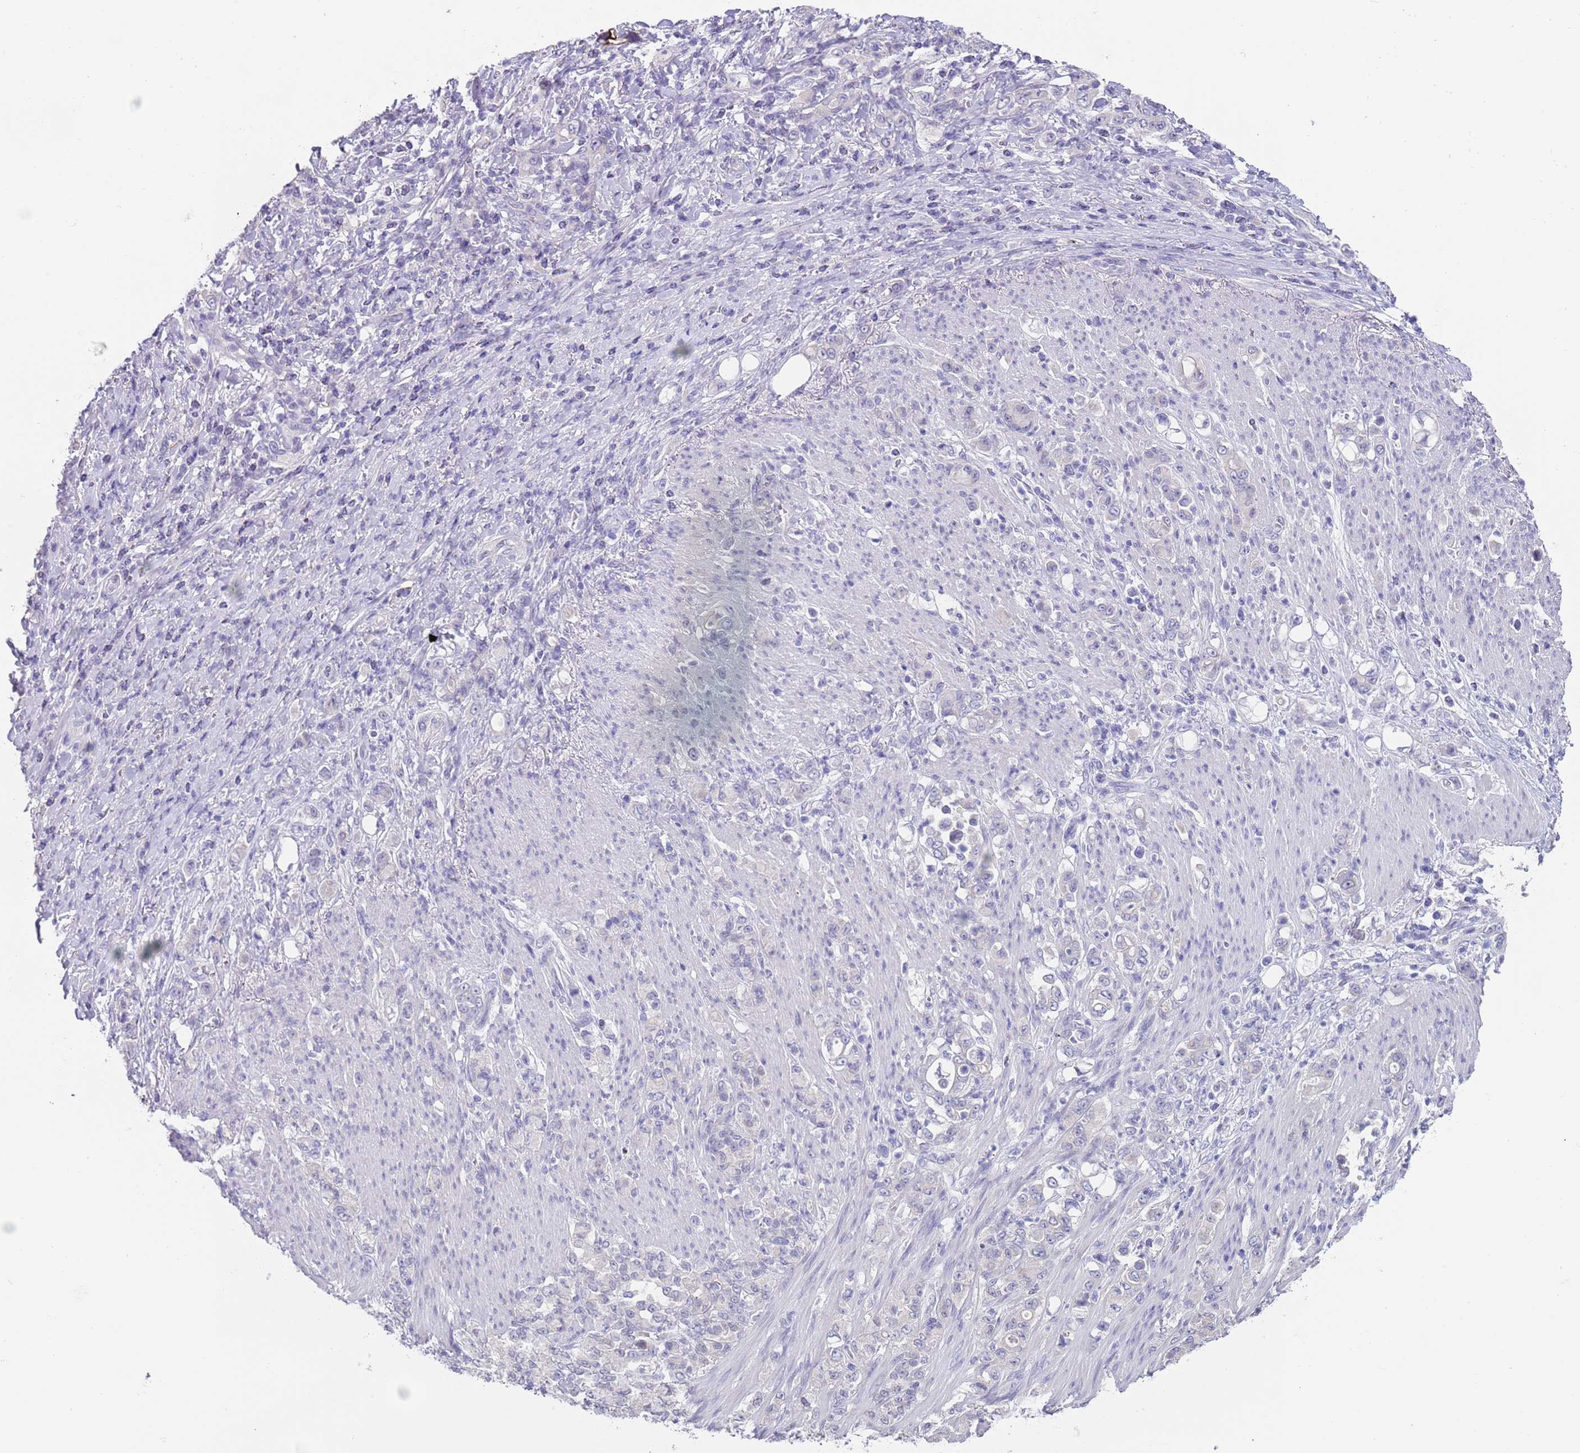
{"staining": {"intensity": "negative", "quantity": "none", "location": "none"}, "tissue": "stomach cancer", "cell_type": "Tumor cells", "image_type": "cancer", "snomed": [{"axis": "morphology", "description": "Normal tissue, NOS"}, {"axis": "morphology", "description": "Adenocarcinoma, NOS"}, {"axis": "topography", "description": "Stomach"}], "caption": "Stomach cancer (adenocarcinoma) was stained to show a protein in brown. There is no significant expression in tumor cells.", "gene": "SPIRE2", "patient": {"sex": "female", "age": 79}}